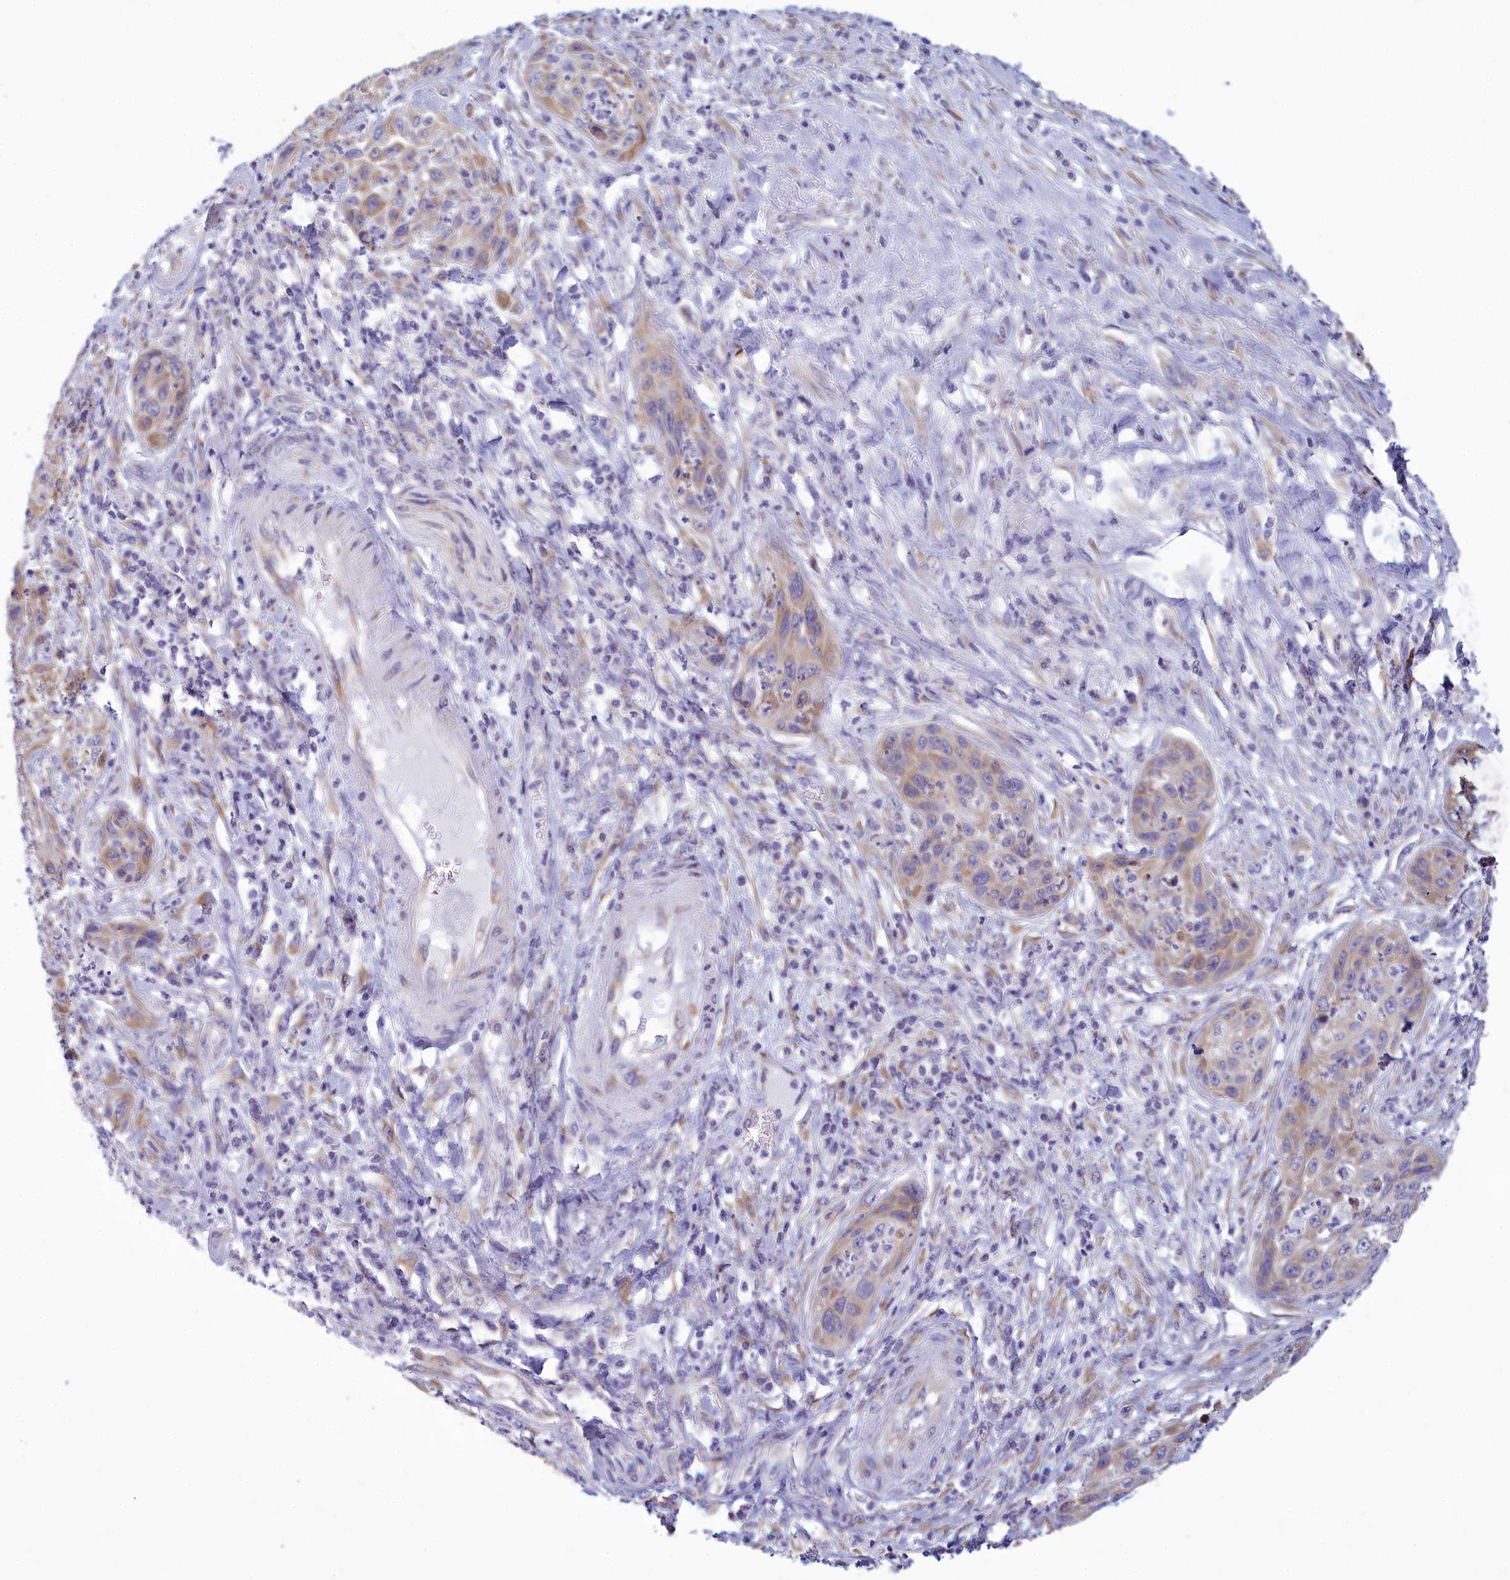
{"staining": {"intensity": "weak", "quantity": "25%-75%", "location": "cytoplasmic/membranous"}, "tissue": "cervical cancer", "cell_type": "Tumor cells", "image_type": "cancer", "snomed": [{"axis": "morphology", "description": "Squamous cell carcinoma, NOS"}, {"axis": "topography", "description": "Cervix"}], "caption": "Cervical cancer stained with DAB IHC exhibits low levels of weak cytoplasmic/membranous staining in approximately 25%-75% of tumor cells.", "gene": "CENATAC", "patient": {"sex": "female", "age": 42}}